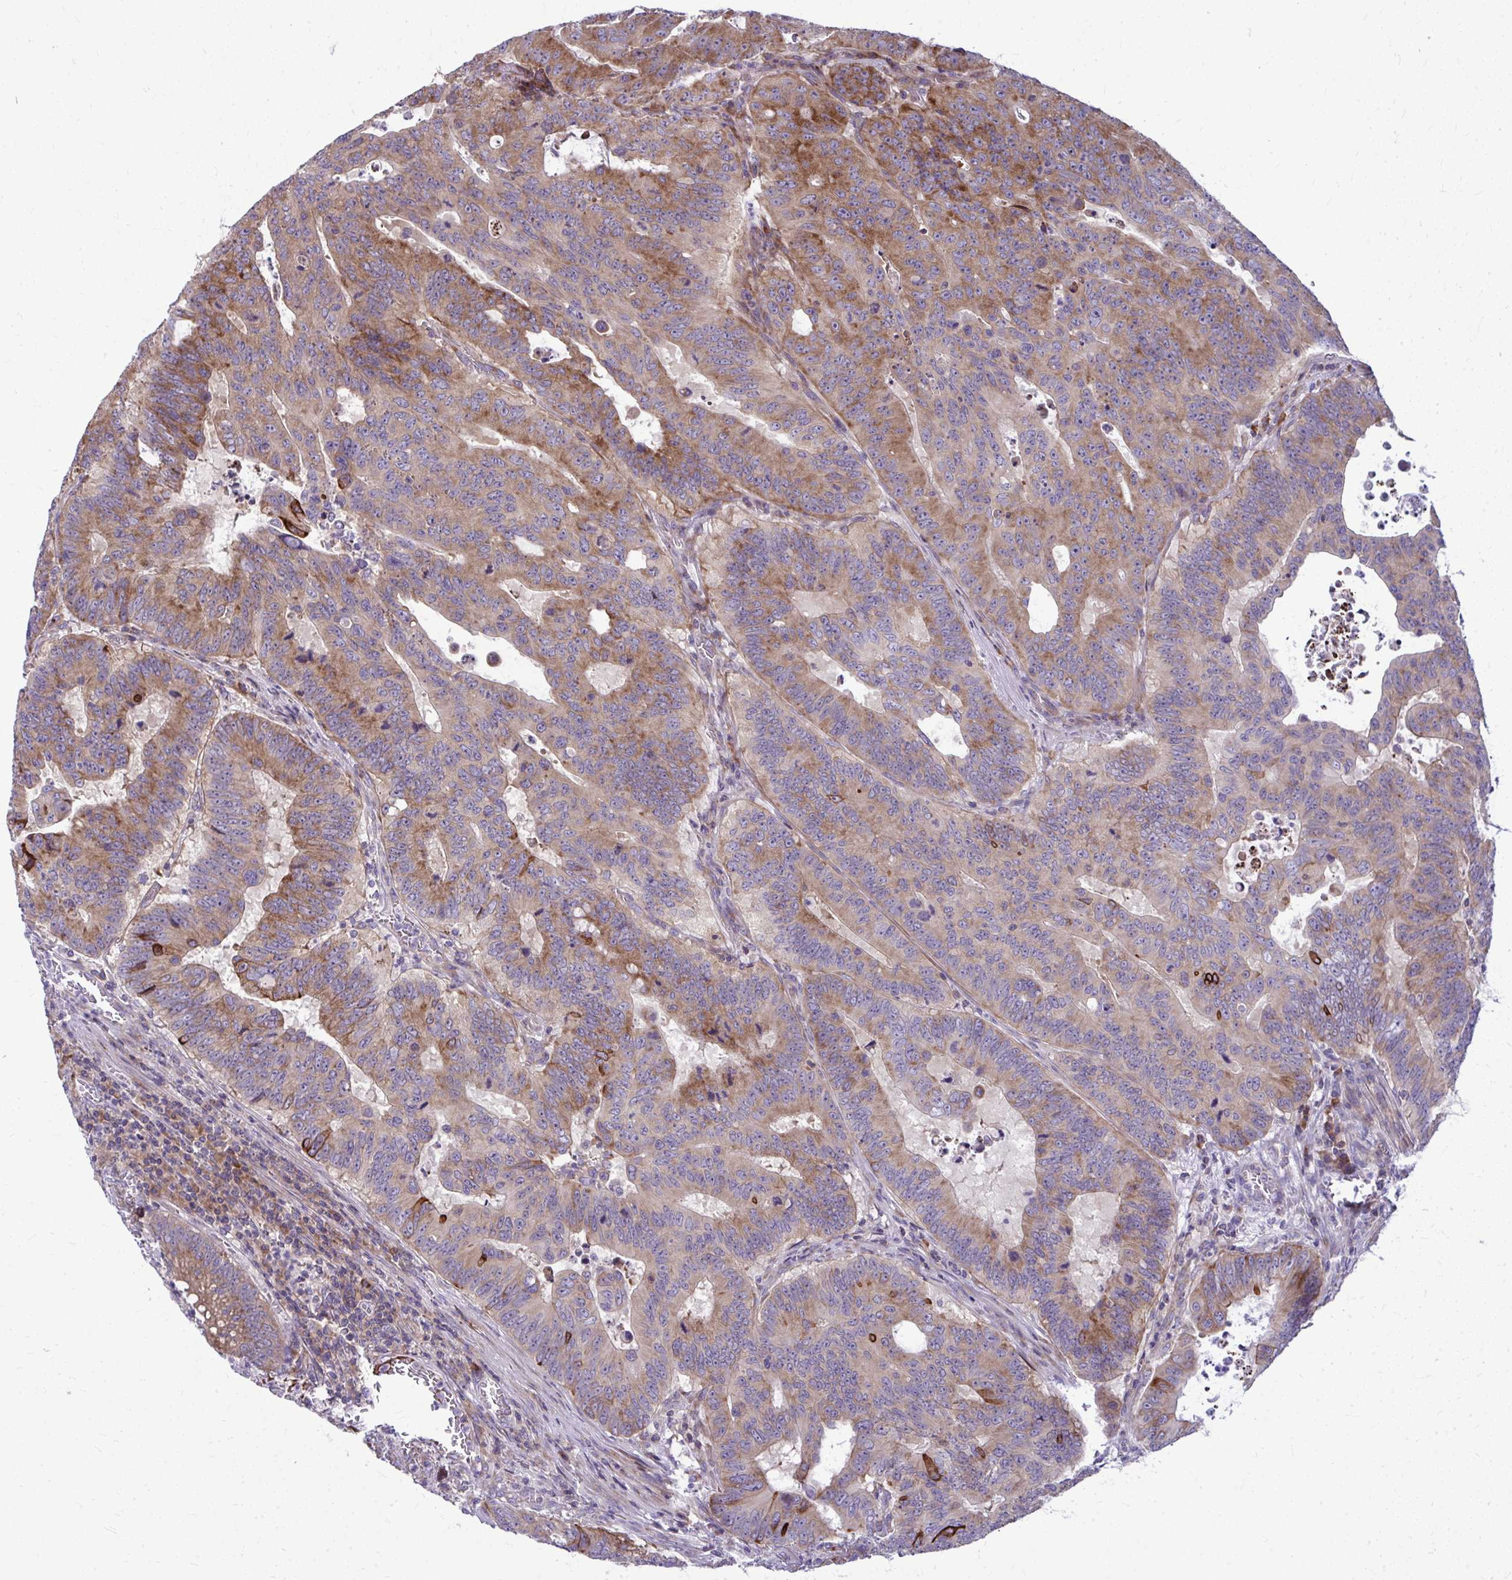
{"staining": {"intensity": "moderate", "quantity": ">75%", "location": "cytoplasmic/membranous"}, "tissue": "colorectal cancer", "cell_type": "Tumor cells", "image_type": "cancer", "snomed": [{"axis": "morphology", "description": "Adenocarcinoma, NOS"}, {"axis": "topography", "description": "Colon"}], "caption": "The histopathology image displays a brown stain indicating the presence of a protein in the cytoplasmic/membranous of tumor cells in adenocarcinoma (colorectal).", "gene": "GFPT2", "patient": {"sex": "male", "age": 62}}